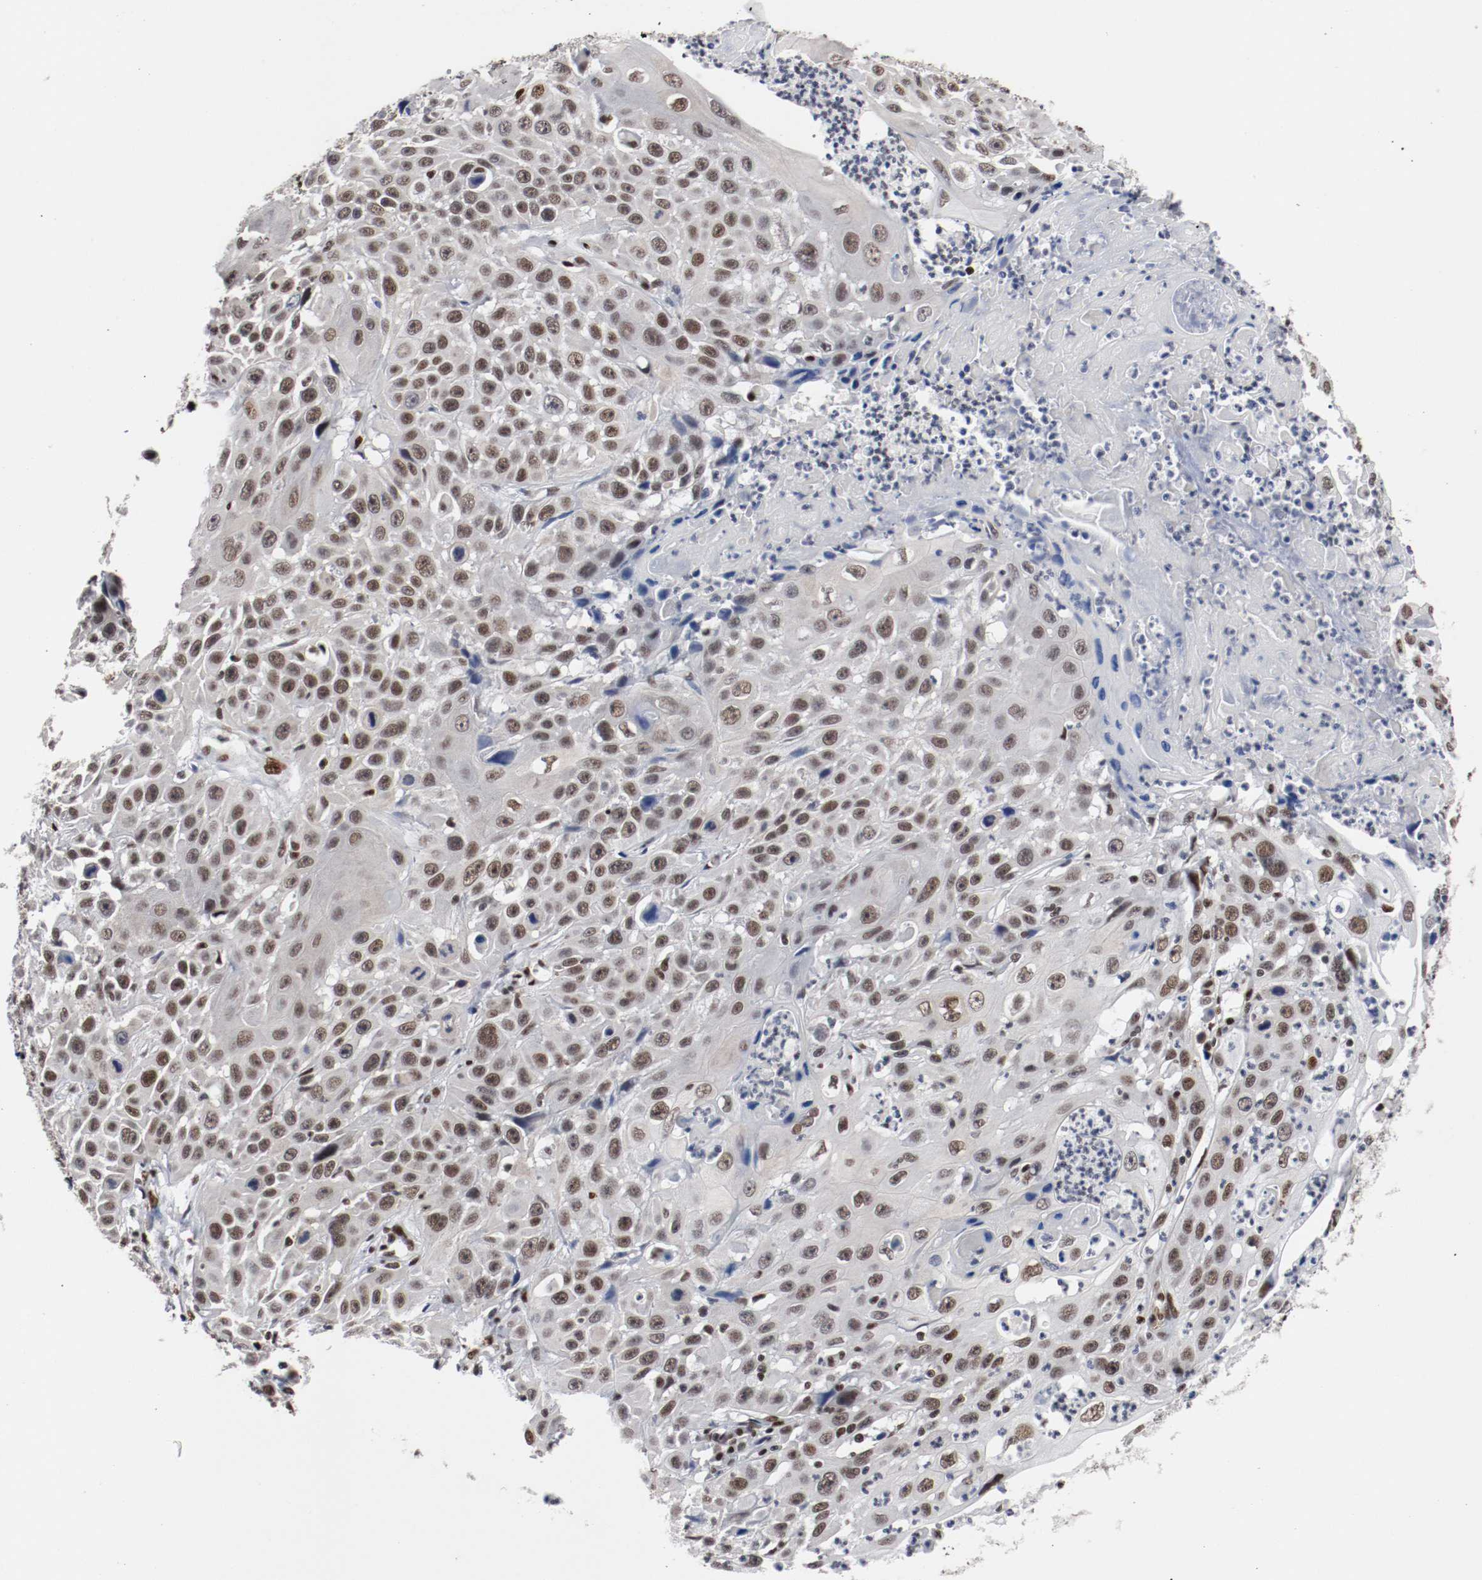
{"staining": {"intensity": "moderate", "quantity": ">75%", "location": "nuclear"}, "tissue": "cervical cancer", "cell_type": "Tumor cells", "image_type": "cancer", "snomed": [{"axis": "morphology", "description": "Squamous cell carcinoma, NOS"}, {"axis": "topography", "description": "Cervix"}], "caption": "The histopathology image reveals immunohistochemical staining of cervical cancer (squamous cell carcinoma). There is moderate nuclear positivity is present in approximately >75% of tumor cells. (DAB IHC, brown staining for protein, blue staining for nuclei).", "gene": "MEF2D", "patient": {"sex": "female", "age": 39}}